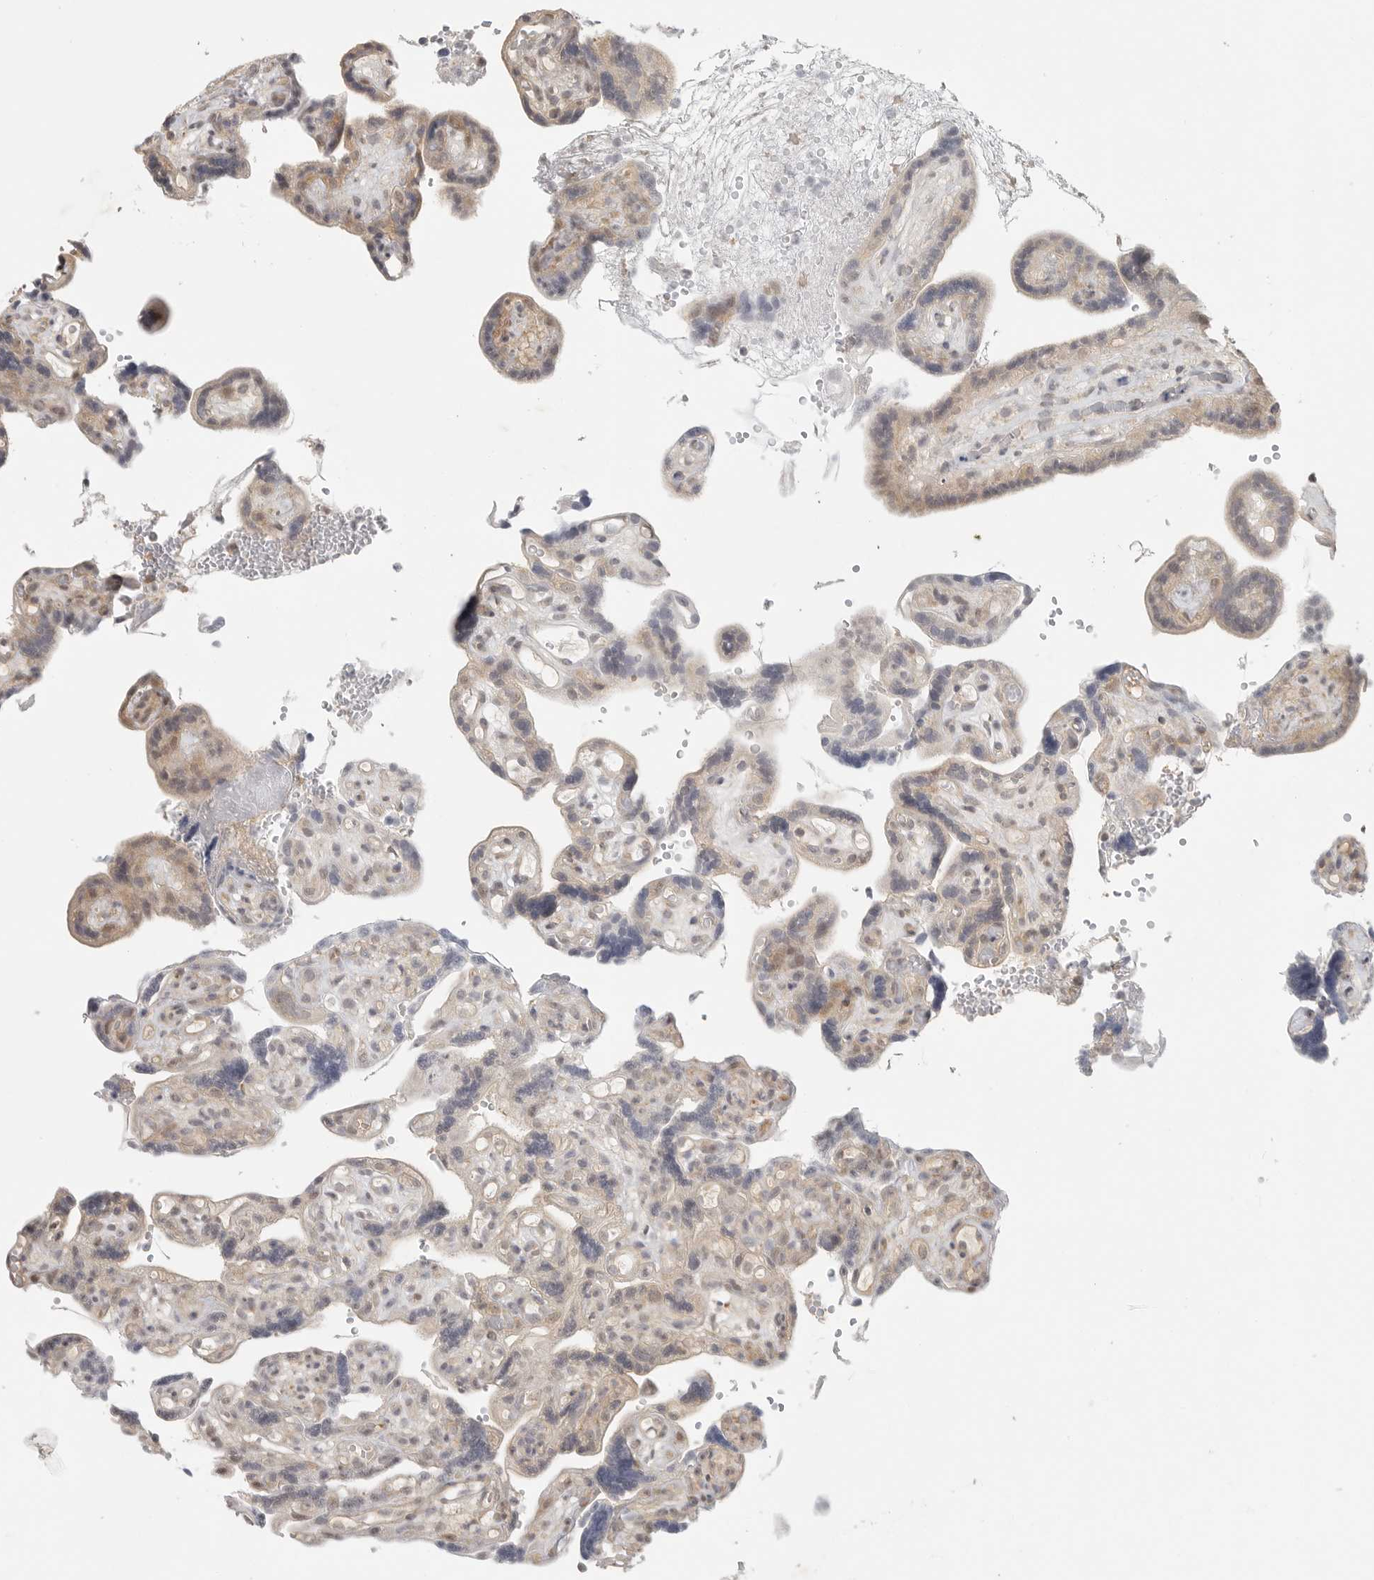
{"staining": {"intensity": "weak", "quantity": "25%-75%", "location": "cytoplasmic/membranous,nuclear"}, "tissue": "placenta", "cell_type": "Decidual cells", "image_type": "normal", "snomed": [{"axis": "morphology", "description": "Normal tissue, NOS"}, {"axis": "topography", "description": "Placenta"}], "caption": "High-magnification brightfield microscopy of unremarkable placenta stained with DAB (3,3'-diaminobenzidine) (brown) and counterstained with hematoxylin (blue). decidual cells exhibit weak cytoplasmic/membranous,nuclear expression is identified in approximately25%-75% of cells. (DAB (3,3'-diaminobenzidine) IHC with brightfield microscopy, high magnification).", "gene": "HDAC6", "patient": {"sex": "female", "age": 30}}